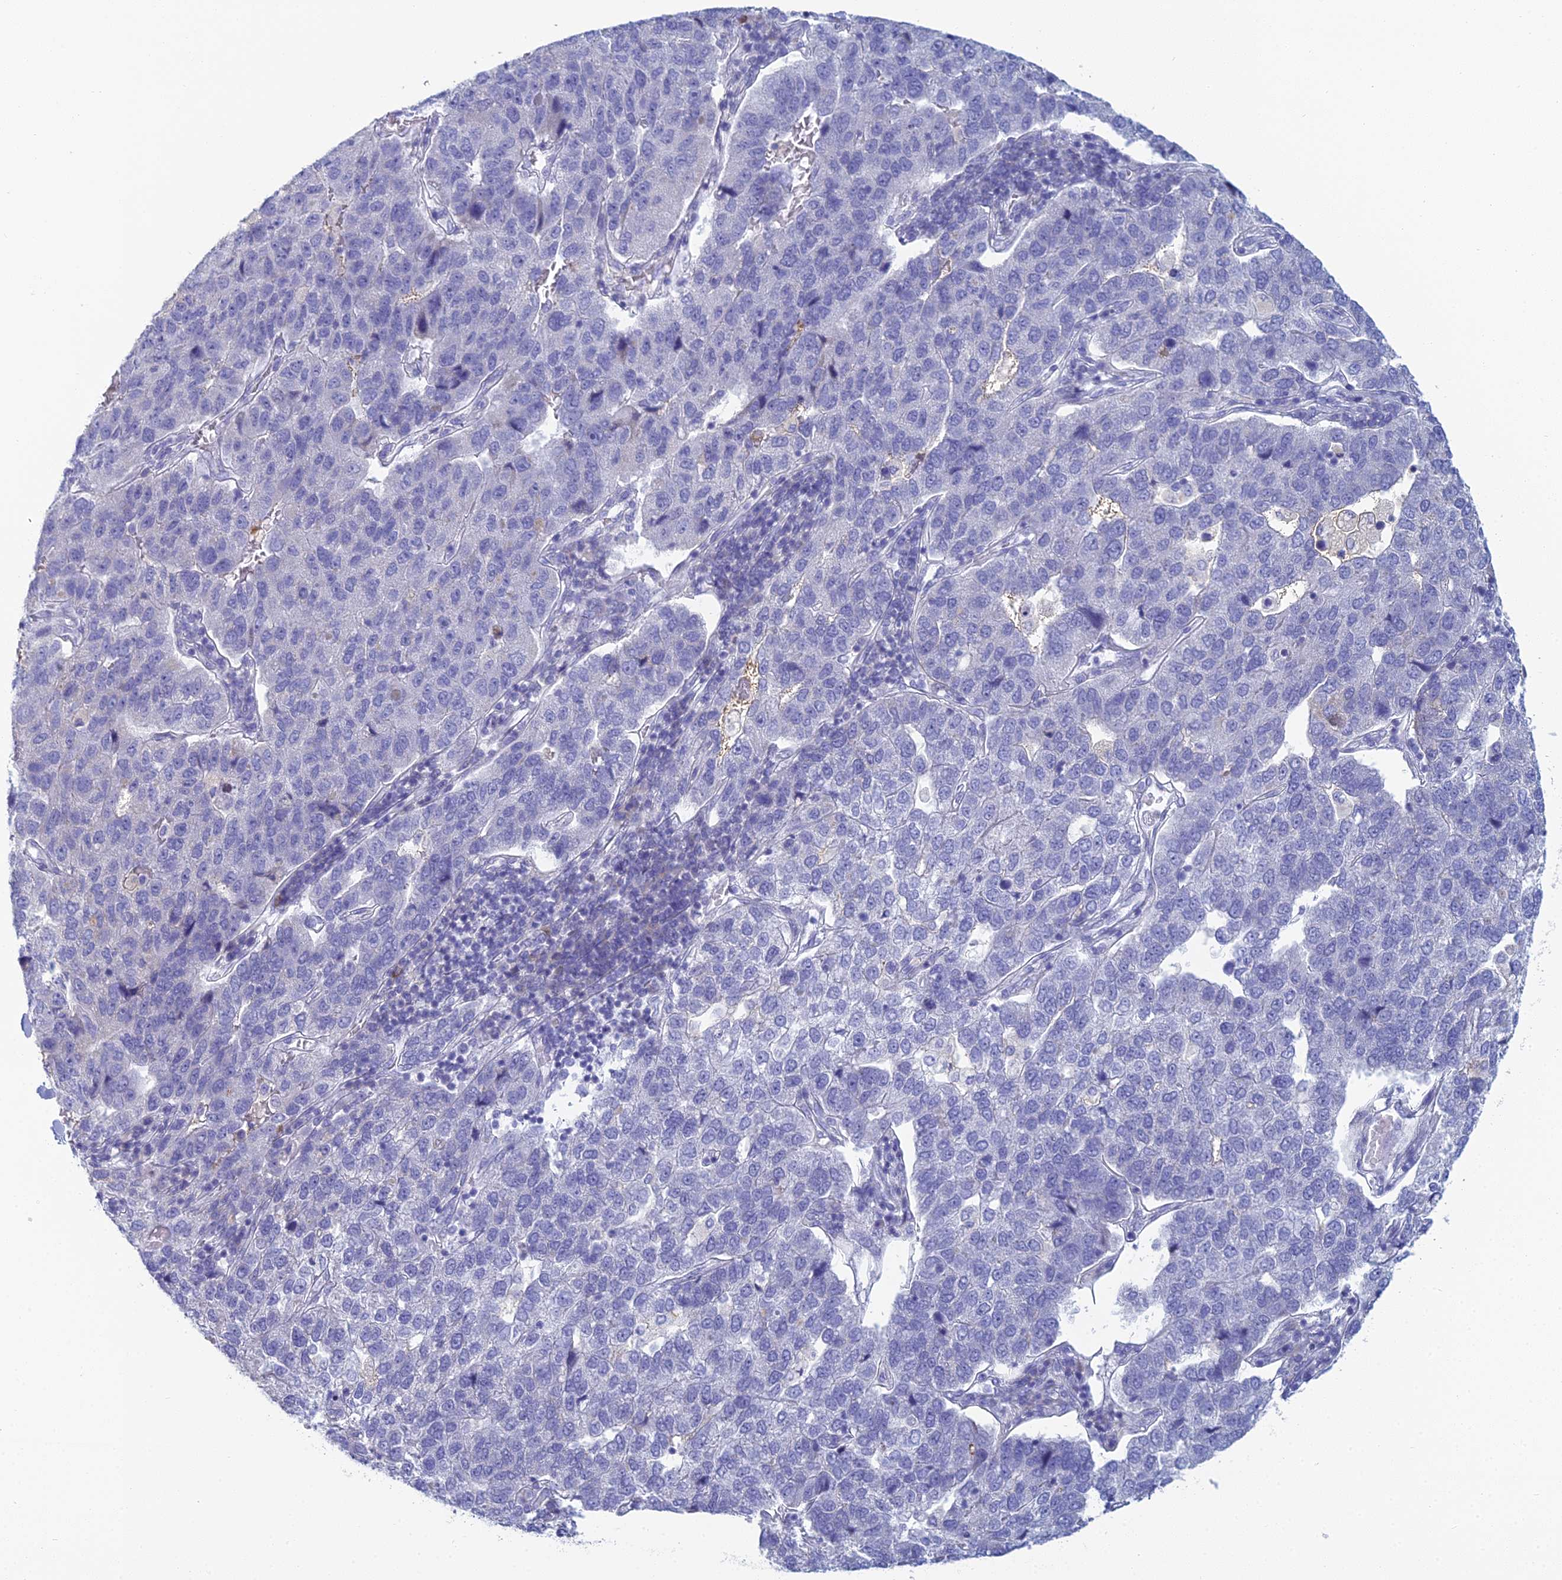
{"staining": {"intensity": "negative", "quantity": "none", "location": "none"}, "tissue": "pancreatic cancer", "cell_type": "Tumor cells", "image_type": "cancer", "snomed": [{"axis": "morphology", "description": "Adenocarcinoma, NOS"}, {"axis": "topography", "description": "Pancreas"}], "caption": "An immunohistochemistry histopathology image of pancreatic cancer is shown. There is no staining in tumor cells of pancreatic cancer.", "gene": "MUC13", "patient": {"sex": "female", "age": 61}}